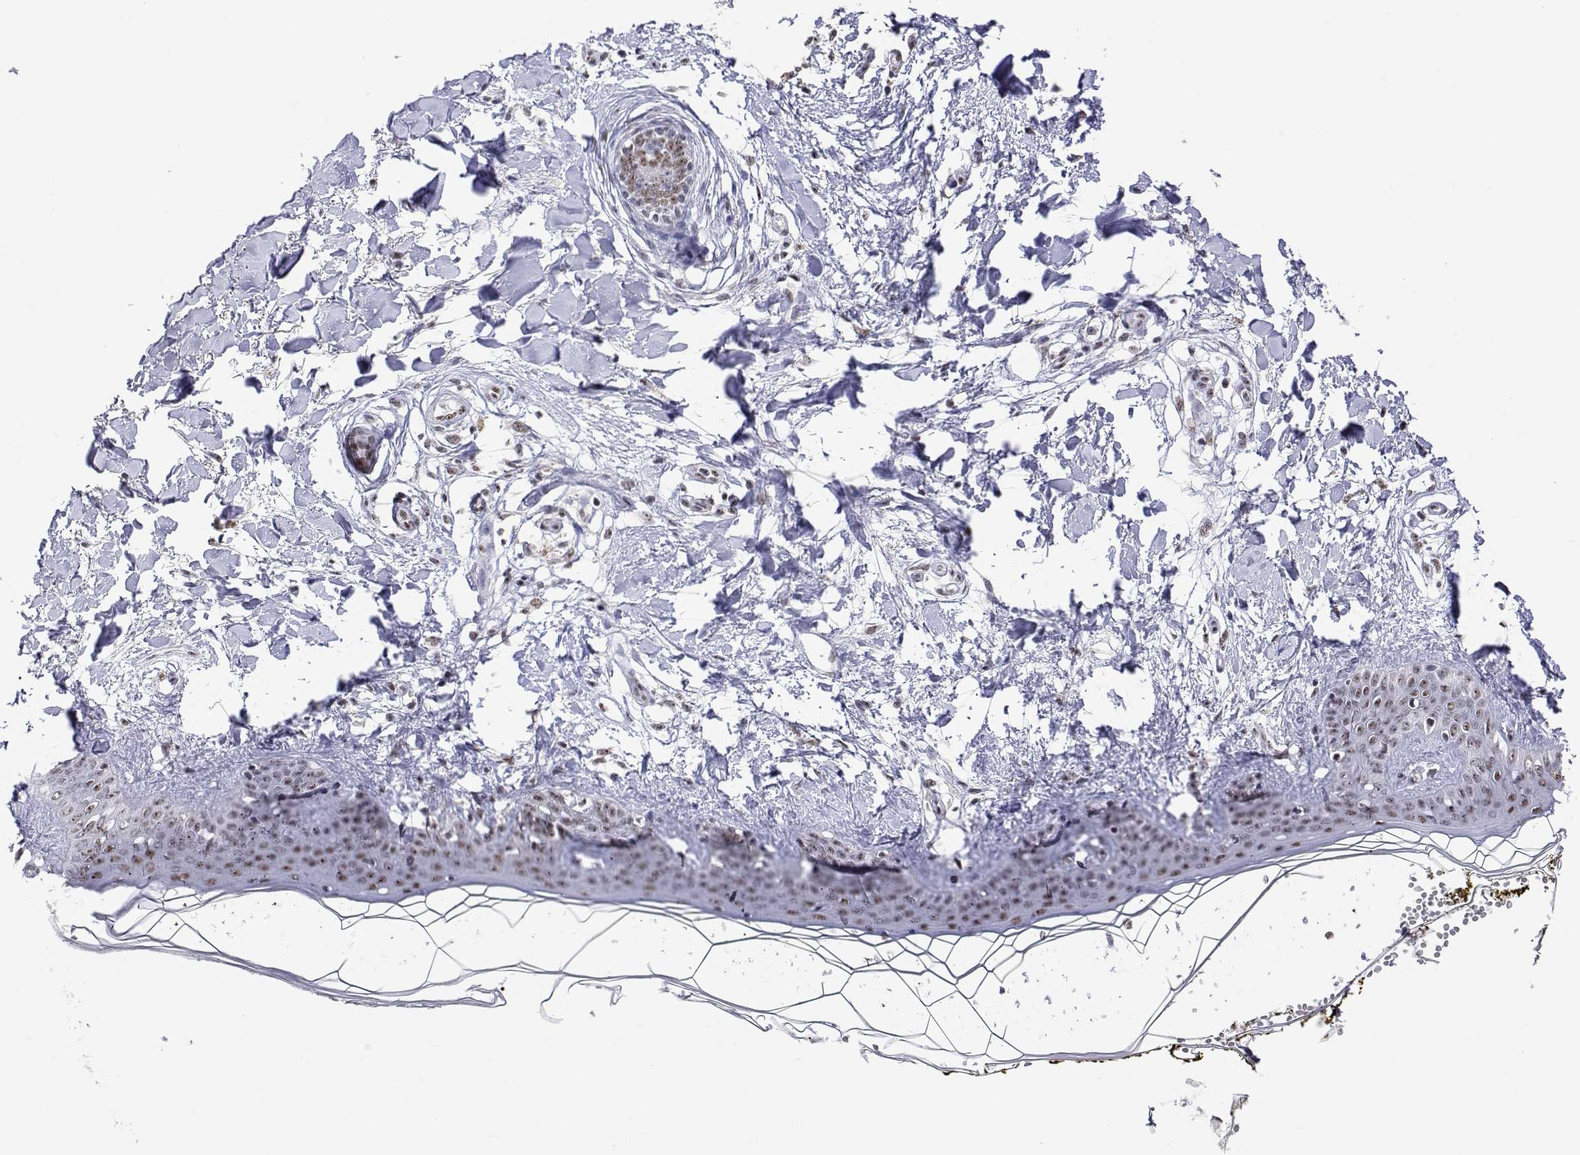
{"staining": {"intensity": "moderate", "quantity": ">75%", "location": "nuclear"}, "tissue": "skin", "cell_type": "Fibroblasts", "image_type": "normal", "snomed": [{"axis": "morphology", "description": "Normal tissue, NOS"}, {"axis": "topography", "description": "Skin"}], "caption": "The micrograph reveals a brown stain indicating the presence of a protein in the nuclear of fibroblasts in skin. (Brightfield microscopy of DAB IHC at high magnification).", "gene": "ADAR", "patient": {"sex": "female", "age": 34}}